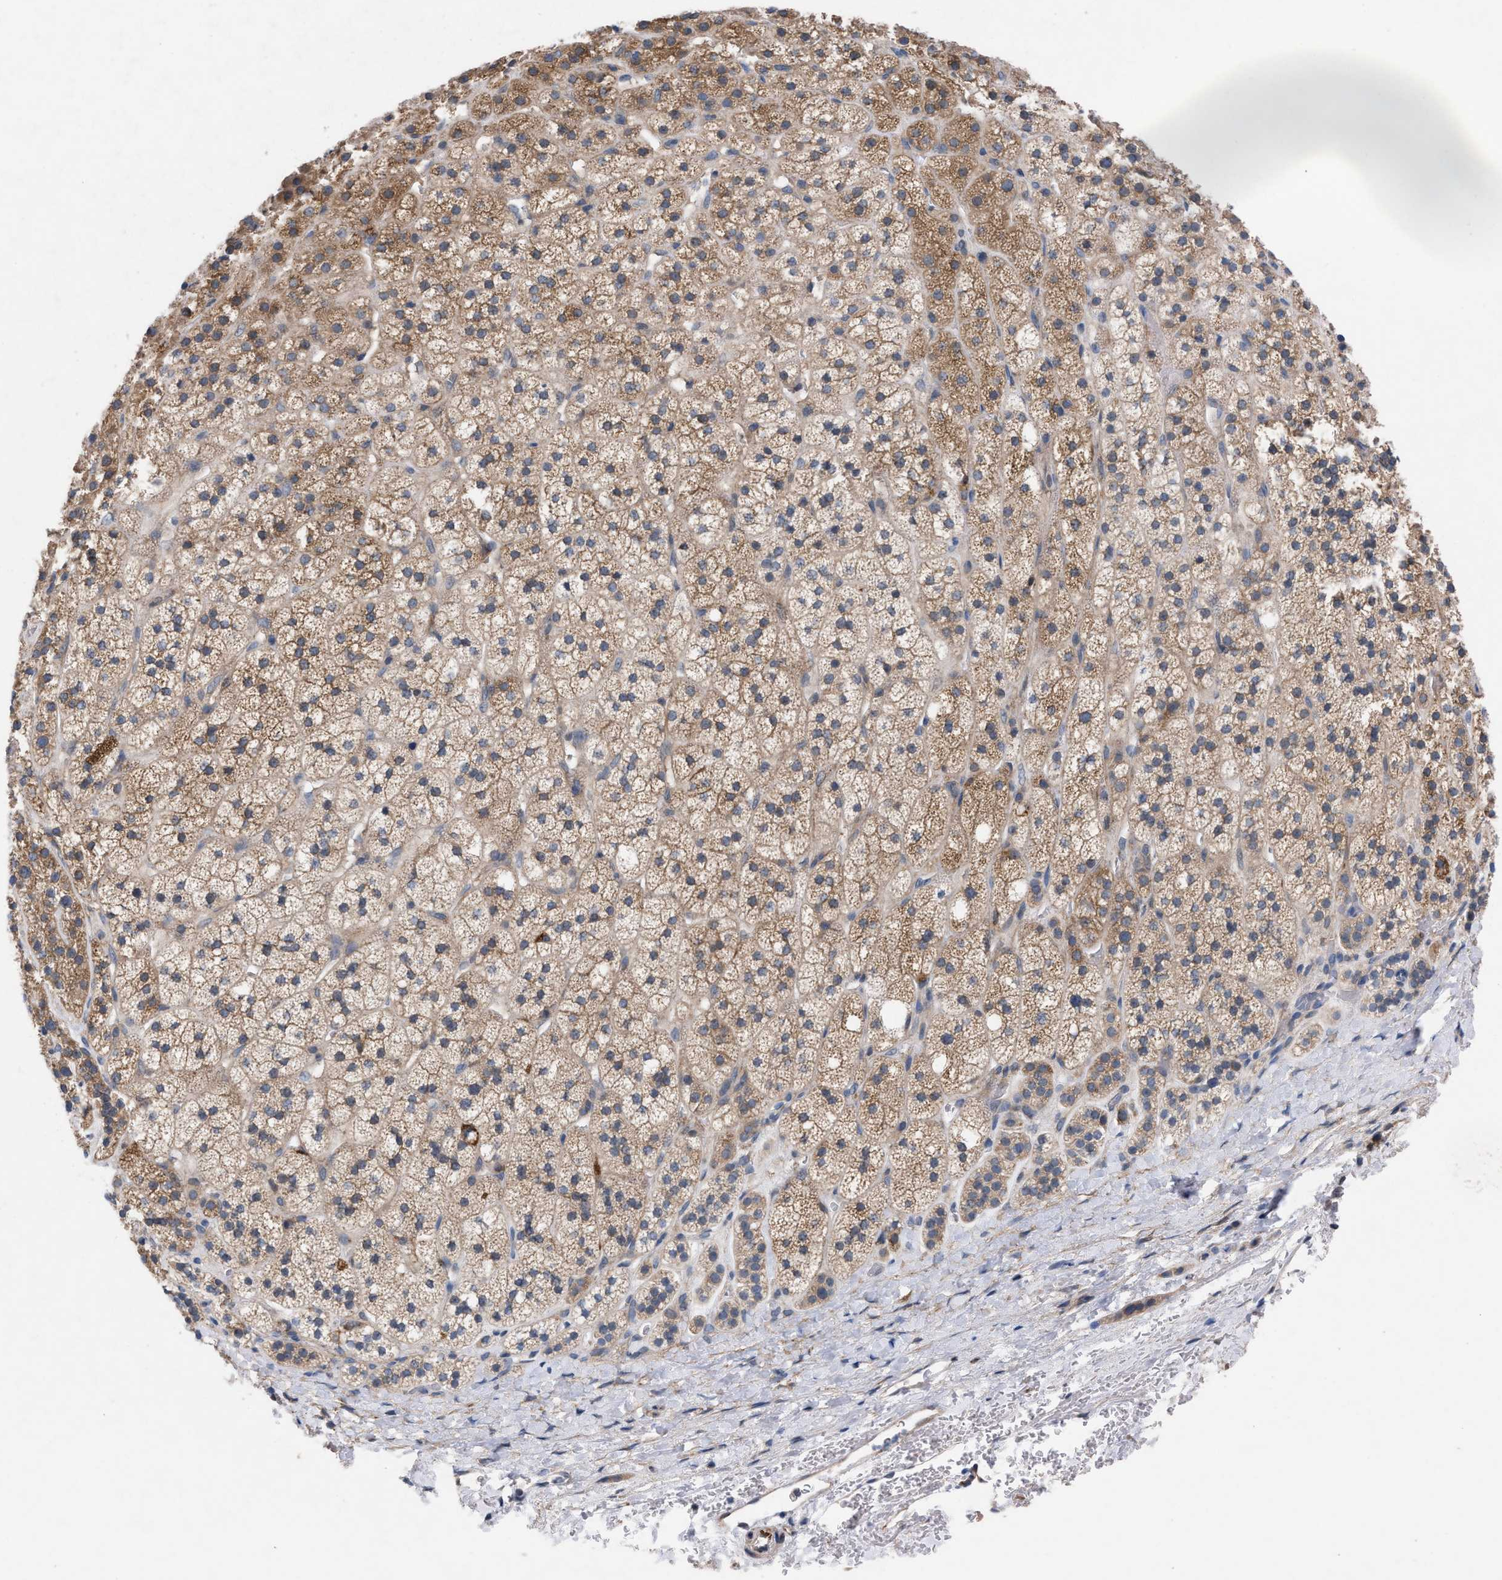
{"staining": {"intensity": "moderate", "quantity": "25%-75%", "location": "cytoplasmic/membranous"}, "tissue": "adrenal gland", "cell_type": "Glandular cells", "image_type": "normal", "snomed": [{"axis": "morphology", "description": "Normal tissue, NOS"}, {"axis": "topography", "description": "Adrenal gland"}], "caption": "An immunohistochemistry (IHC) micrograph of unremarkable tissue is shown. Protein staining in brown labels moderate cytoplasmic/membranous positivity in adrenal gland within glandular cells.", "gene": "TMEM131", "patient": {"sex": "male", "age": 56}}